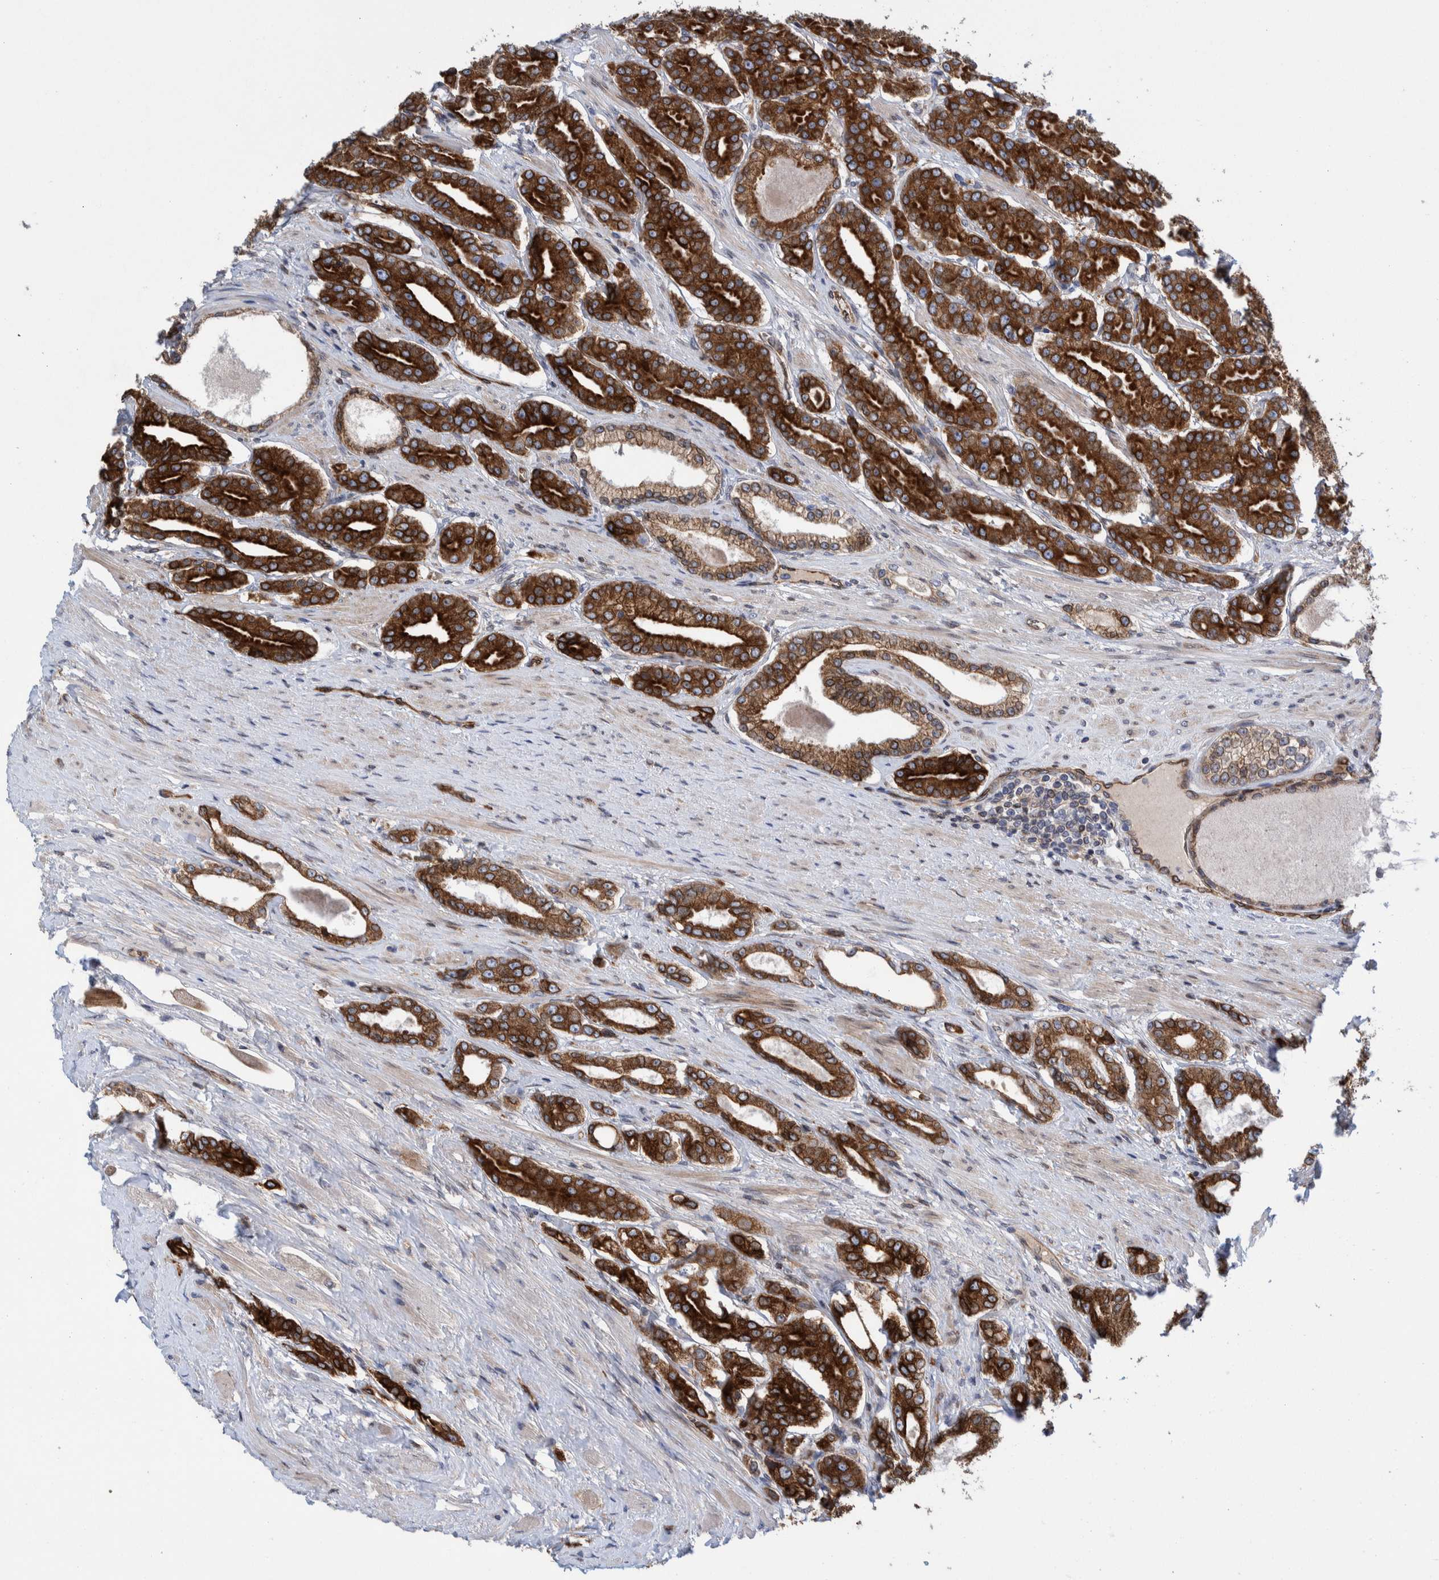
{"staining": {"intensity": "strong", "quantity": ">75%", "location": "cytoplasmic/membranous"}, "tissue": "prostate cancer", "cell_type": "Tumor cells", "image_type": "cancer", "snomed": [{"axis": "morphology", "description": "Adenocarcinoma, High grade"}, {"axis": "topography", "description": "Prostate"}], "caption": "Prostate cancer (adenocarcinoma (high-grade)) stained with DAB IHC exhibits high levels of strong cytoplasmic/membranous positivity in about >75% of tumor cells. (DAB (3,3'-diaminobenzidine) IHC with brightfield microscopy, high magnification).", "gene": "THEM6", "patient": {"sex": "male", "age": 71}}